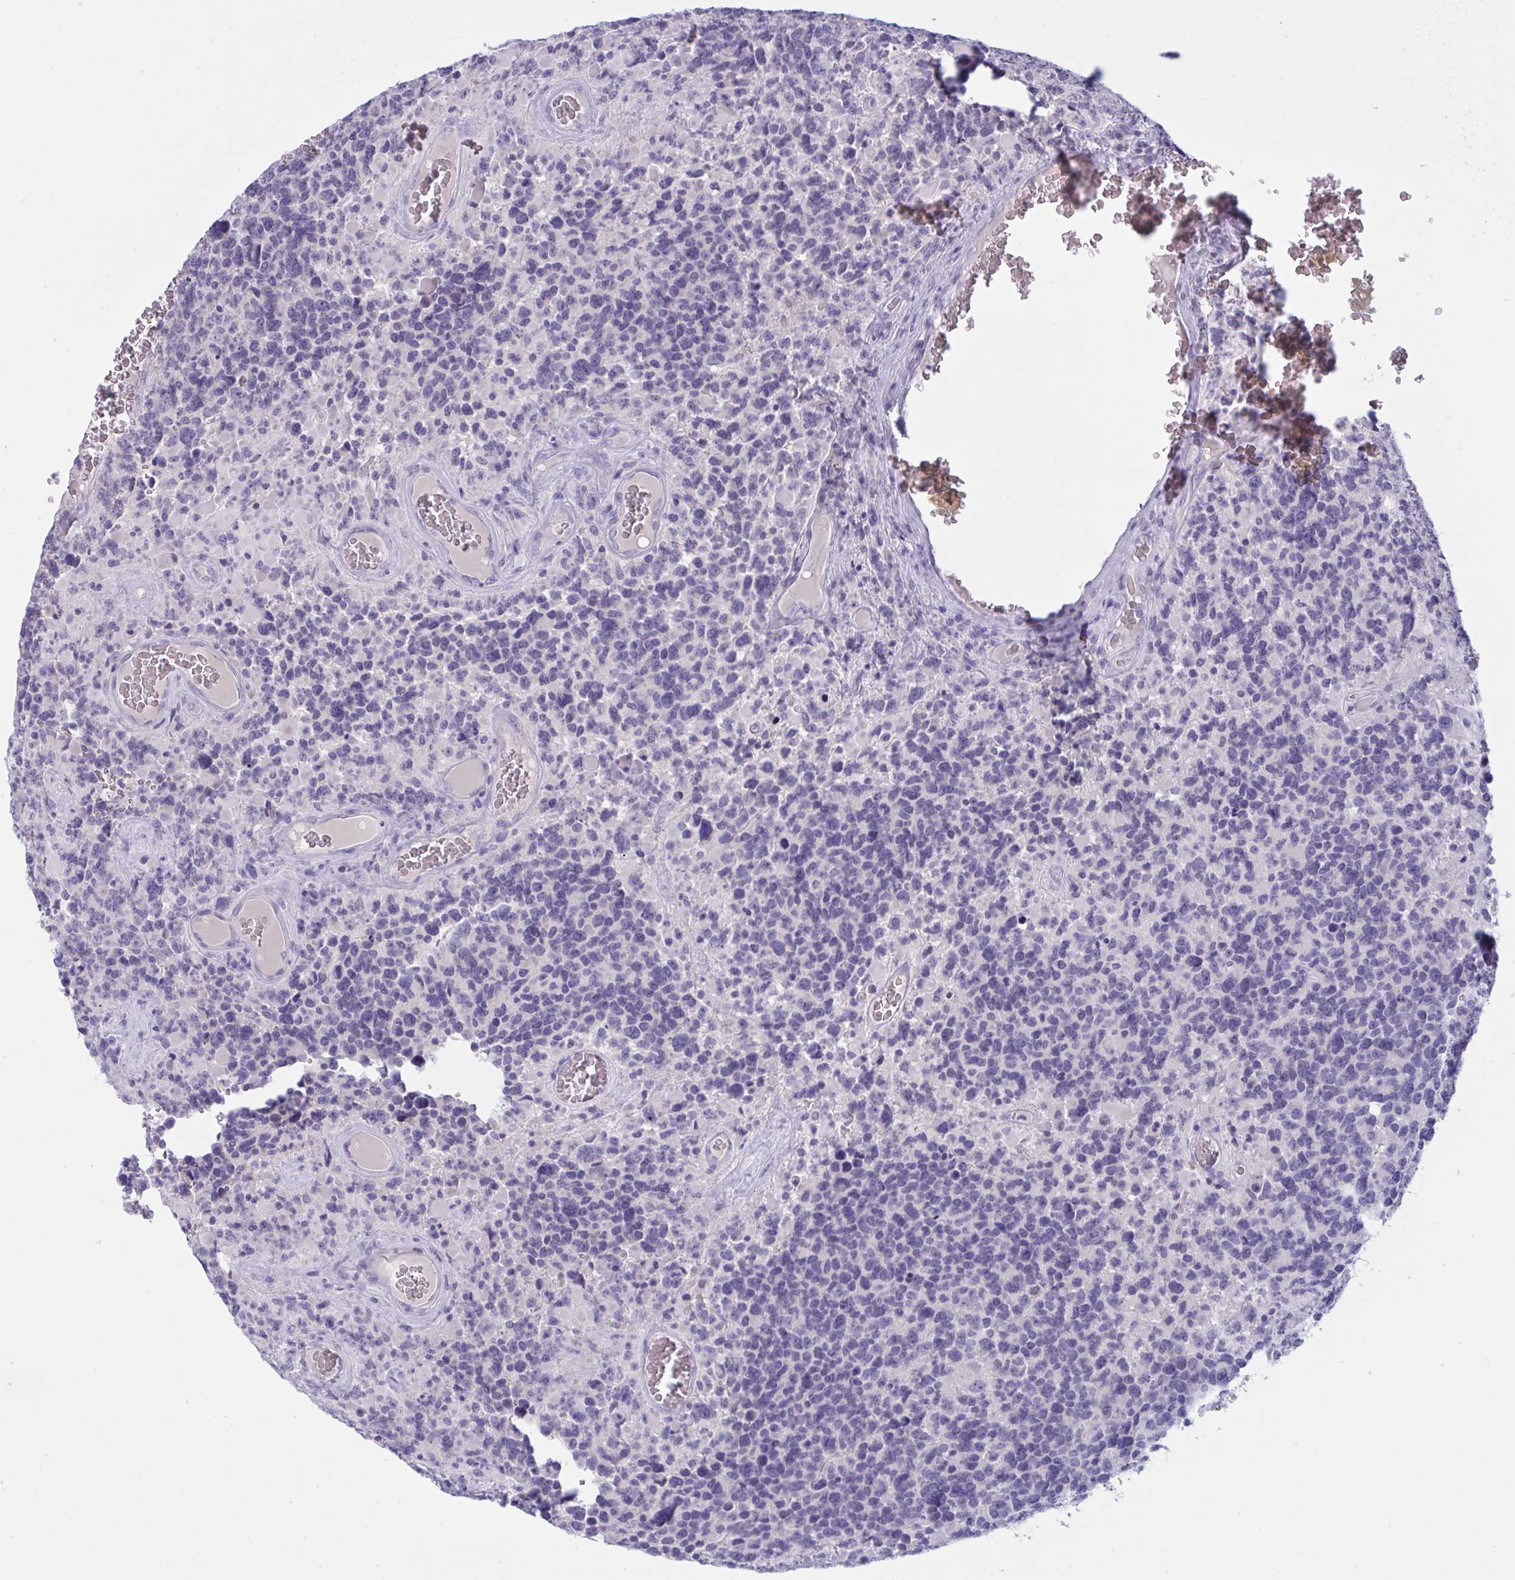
{"staining": {"intensity": "negative", "quantity": "none", "location": "none"}, "tissue": "glioma", "cell_type": "Tumor cells", "image_type": "cancer", "snomed": [{"axis": "morphology", "description": "Glioma, malignant, High grade"}, {"axis": "topography", "description": "Brain"}], "caption": "DAB (3,3'-diaminobenzidine) immunohistochemical staining of human glioma reveals no significant staining in tumor cells.", "gene": "TENT5D", "patient": {"sex": "female", "age": 40}}